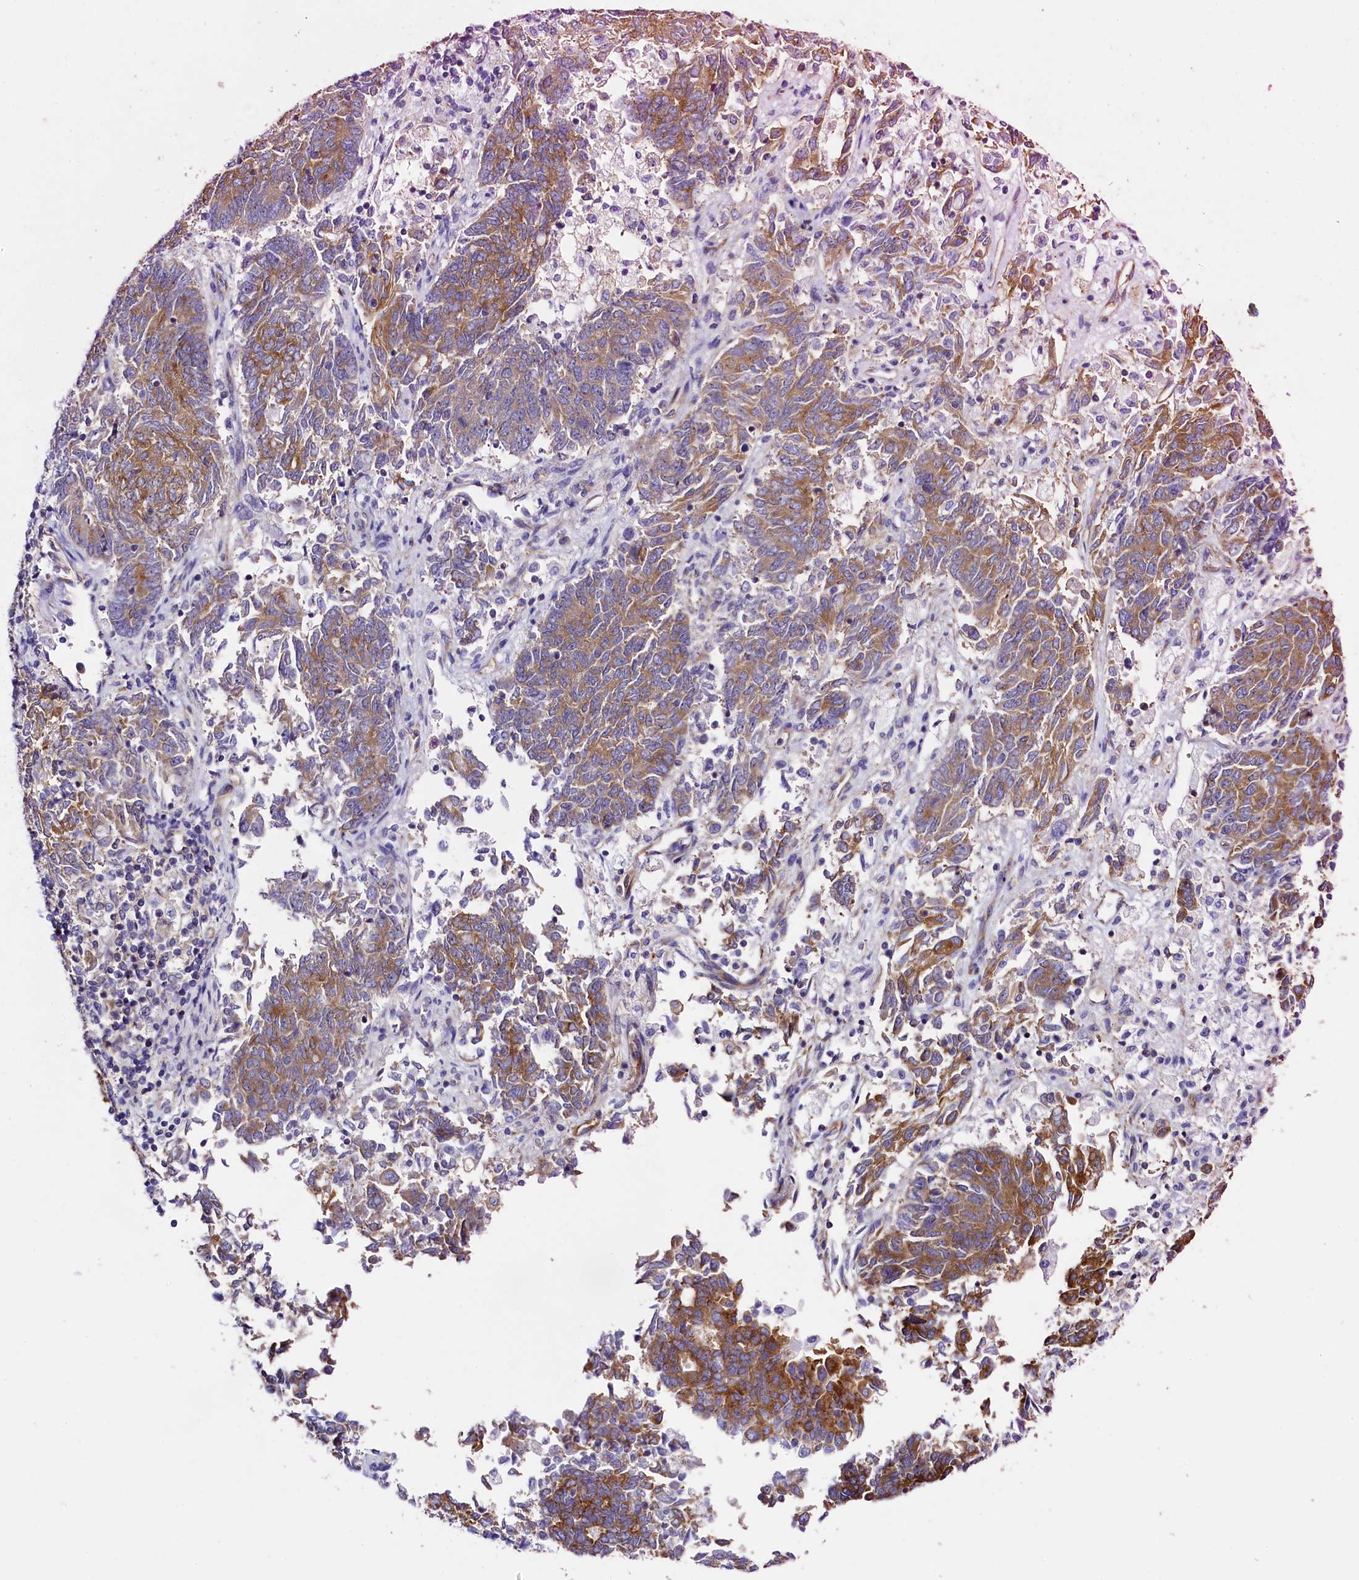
{"staining": {"intensity": "moderate", "quantity": ">75%", "location": "cytoplasmic/membranous"}, "tissue": "endometrial cancer", "cell_type": "Tumor cells", "image_type": "cancer", "snomed": [{"axis": "morphology", "description": "Adenocarcinoma, NOS"}, {"axis": "topography", "description": "Endometrium"}], "caption": "The photomicrograph displays staining of endometrial adenocarcinoma, revealing moderate cytoplasmic/membranous protein positivity (brown color) within tumor cells.", "gene": "GPR21", "patient": {"sex": "female", "age": 80}}